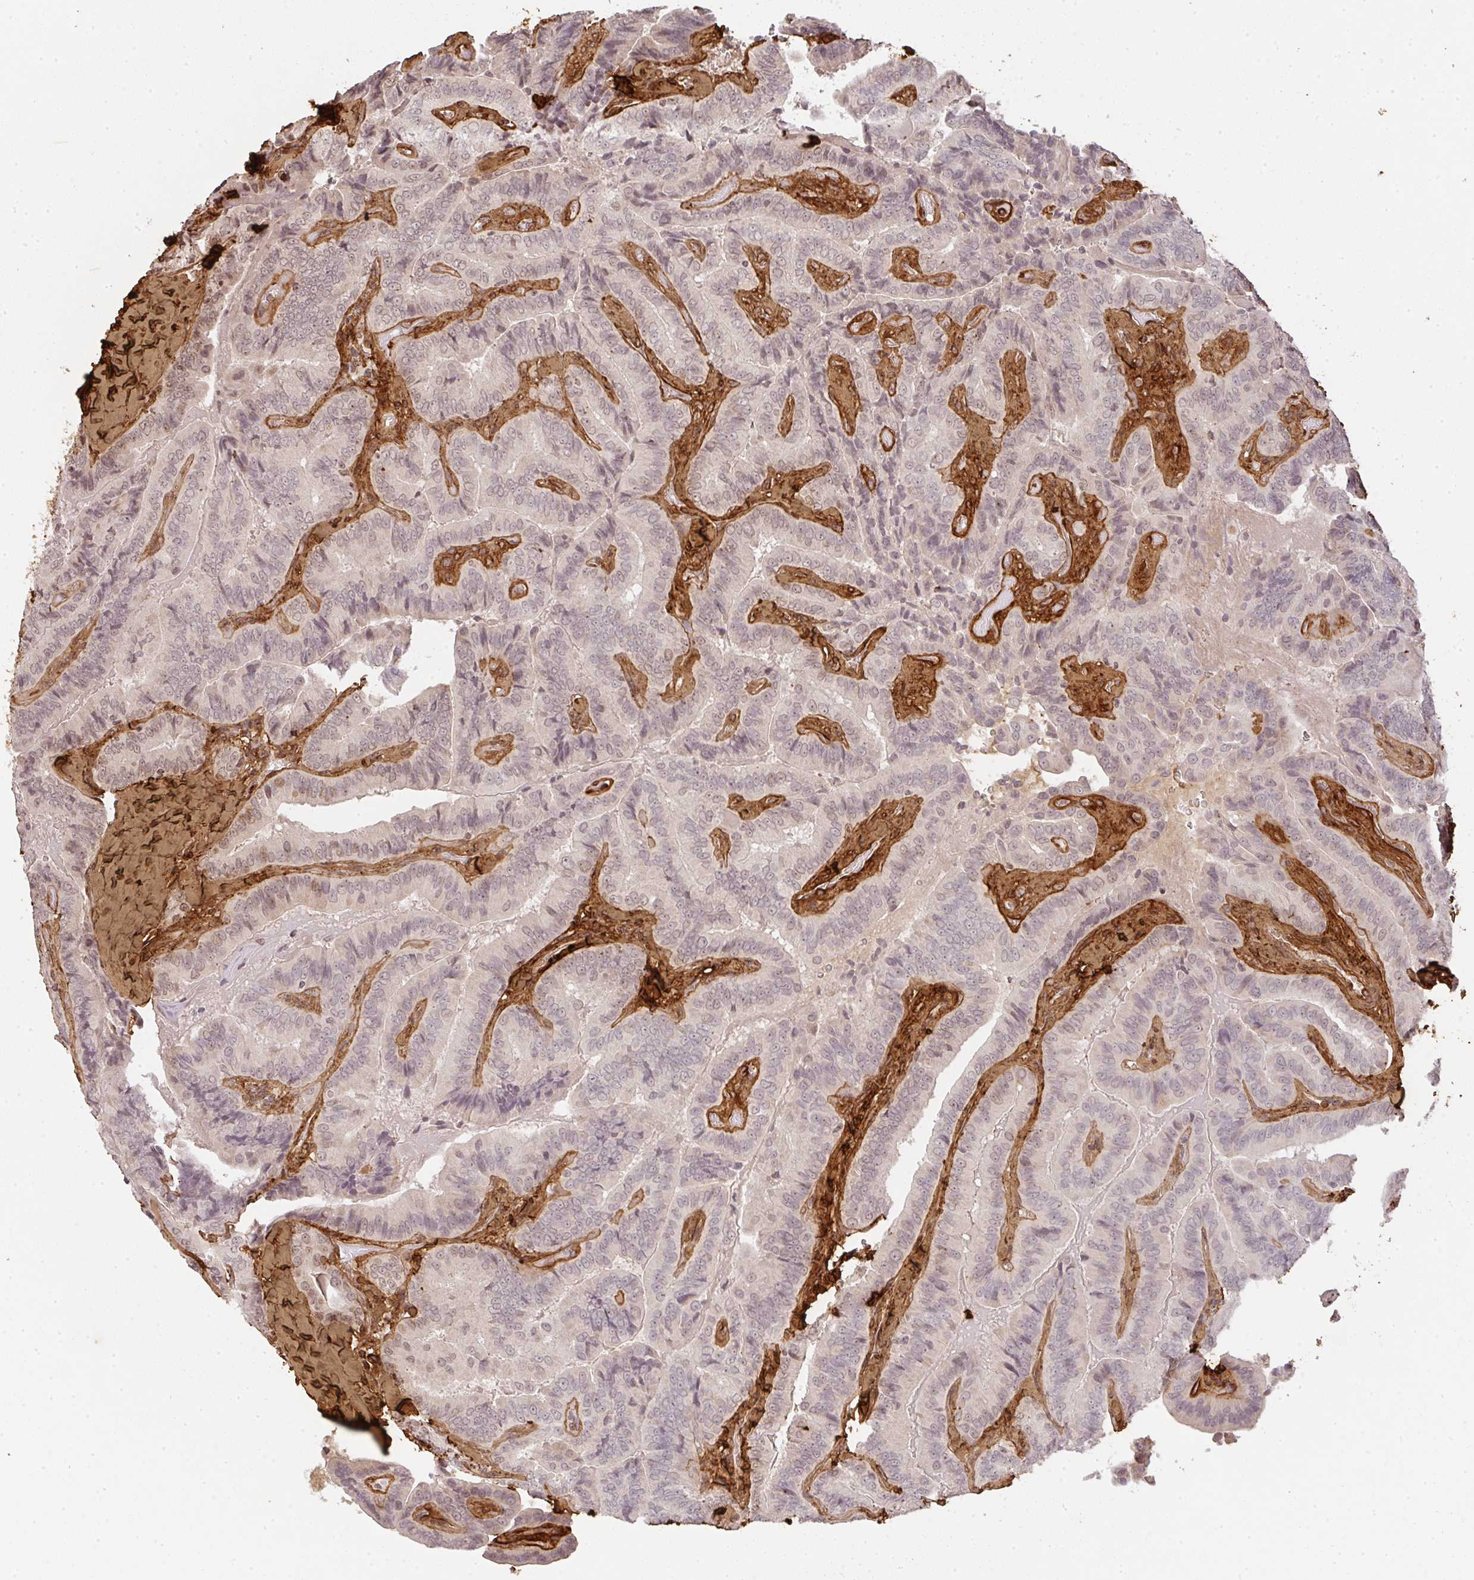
{"staining": {"intensity": "negative", "quantity": "none", "location": "none"}, "tissue": "thyroid cancer", "cell_type": "Tumor cells", "image_type": "cancer", "snomed": [{"axis": "morphology", "description": "Papillary adenocarcinoma, NOS"}, {"axis": "topography", "description": "Thyroid gland"}], "caption": "Immunohistochemical staining of thyroid cancer (papillary adenocarcinoma) reveals no significant expression in tumor cells. The staining is performed using DAB brown chromogen with nuclei counter-stained in using hematoxylin.", "gene": "COL3A1", "patient": {"sex": "male", "age": 61}}